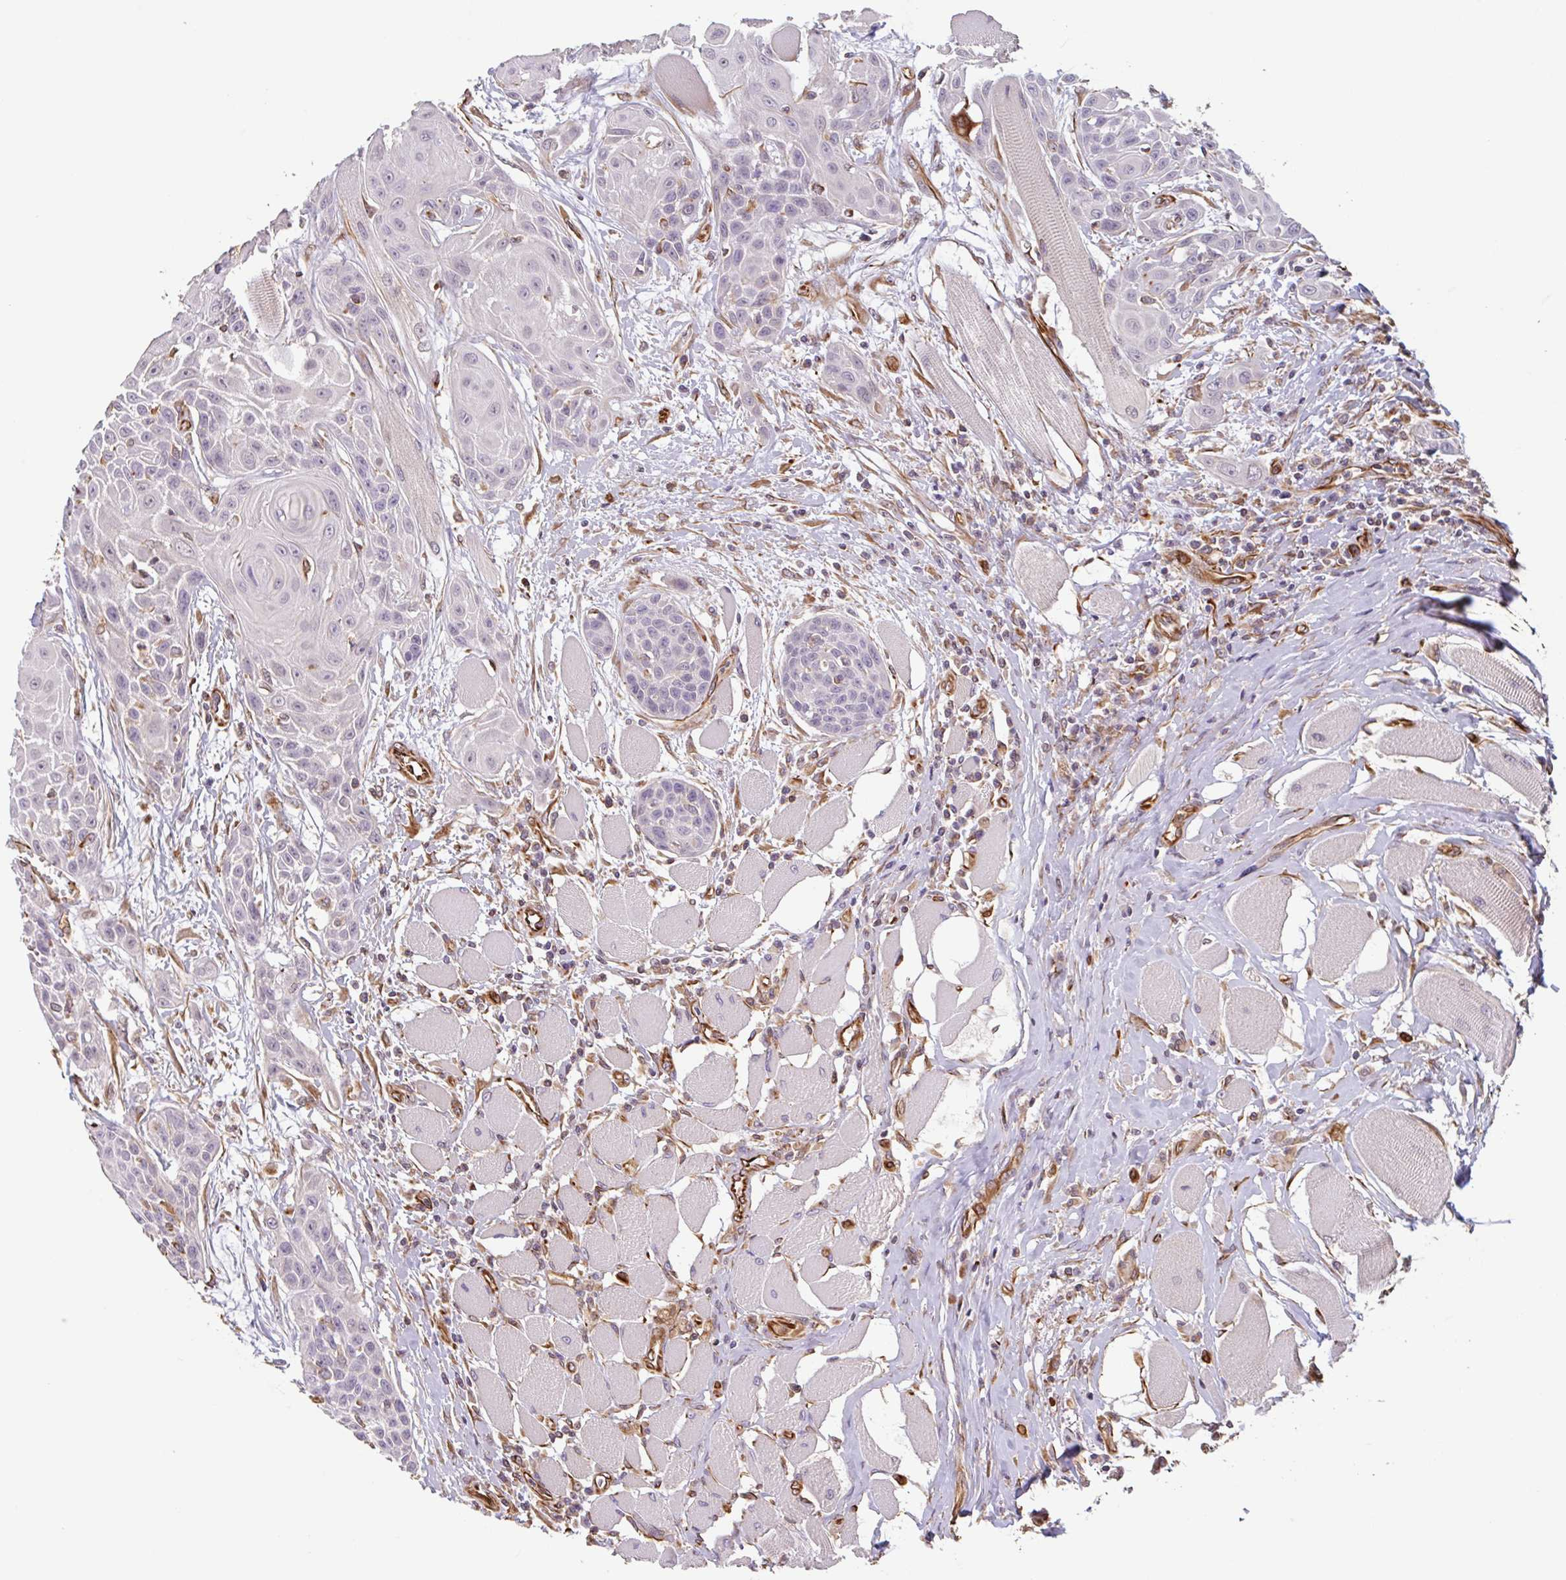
{"staining": {"intensity": "negative", "quantity": "none", "location": "none"}, "tissue": "head and neck cancer", "cell_type": "Tumor cells", "image_type": "cancer", "snomed": [{"axis": "morphology", "description": "Squamous cell carcinoma, NOS"}, {"axis": "topography", "description": "Head-Neck"}], "caption": "Squamous cell carcinoma (head and neck) stained for a protein using immunohistochemistry displays no staining tumor cells.", "gene": "ZNF790", "patient": {"sex": "female", "age": 73}}